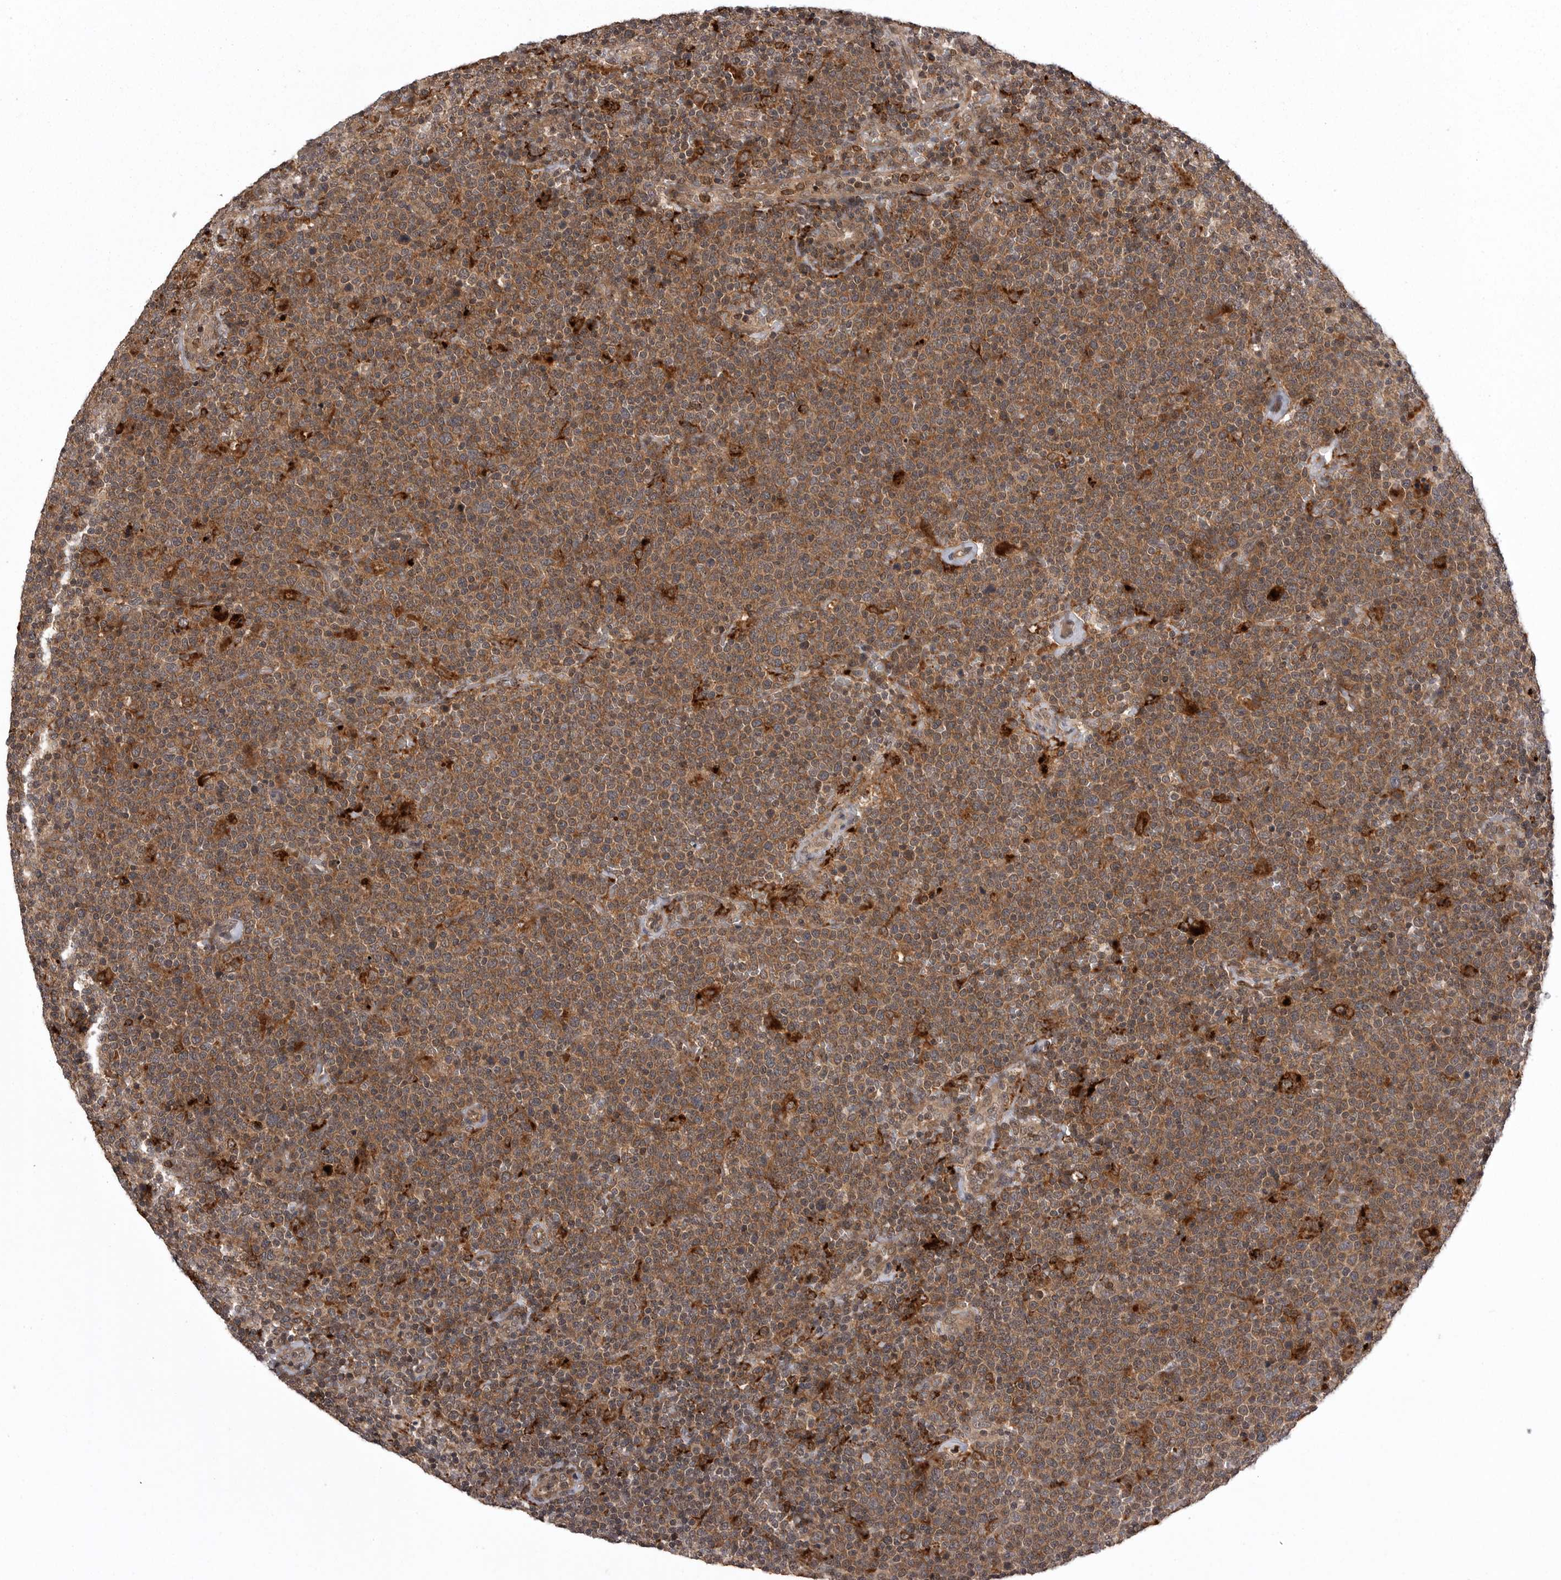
{"staining": {"intensity": "moderate", "quantity": ">75%", "location": "cytoplasmic/membranous"}, "tissue": "lymphoma", "cell_type": "Tumor cells", "image_type": "cancer", "snomed": [{"axis": "morphology", "description": "Malignant lymphoma, non-Hodgkin's type, High grade"}, {"axis": "topography", "description": "Lymph node"}], "caption": "A histopathology image showing moderate cytoplasmic/membranous staining in about >75% of tumor cells in lymphoma, as visualized by brown immunohistochemical staining.", "gene": "AOAH", "patient": {"sex": "male", "age": 61}}